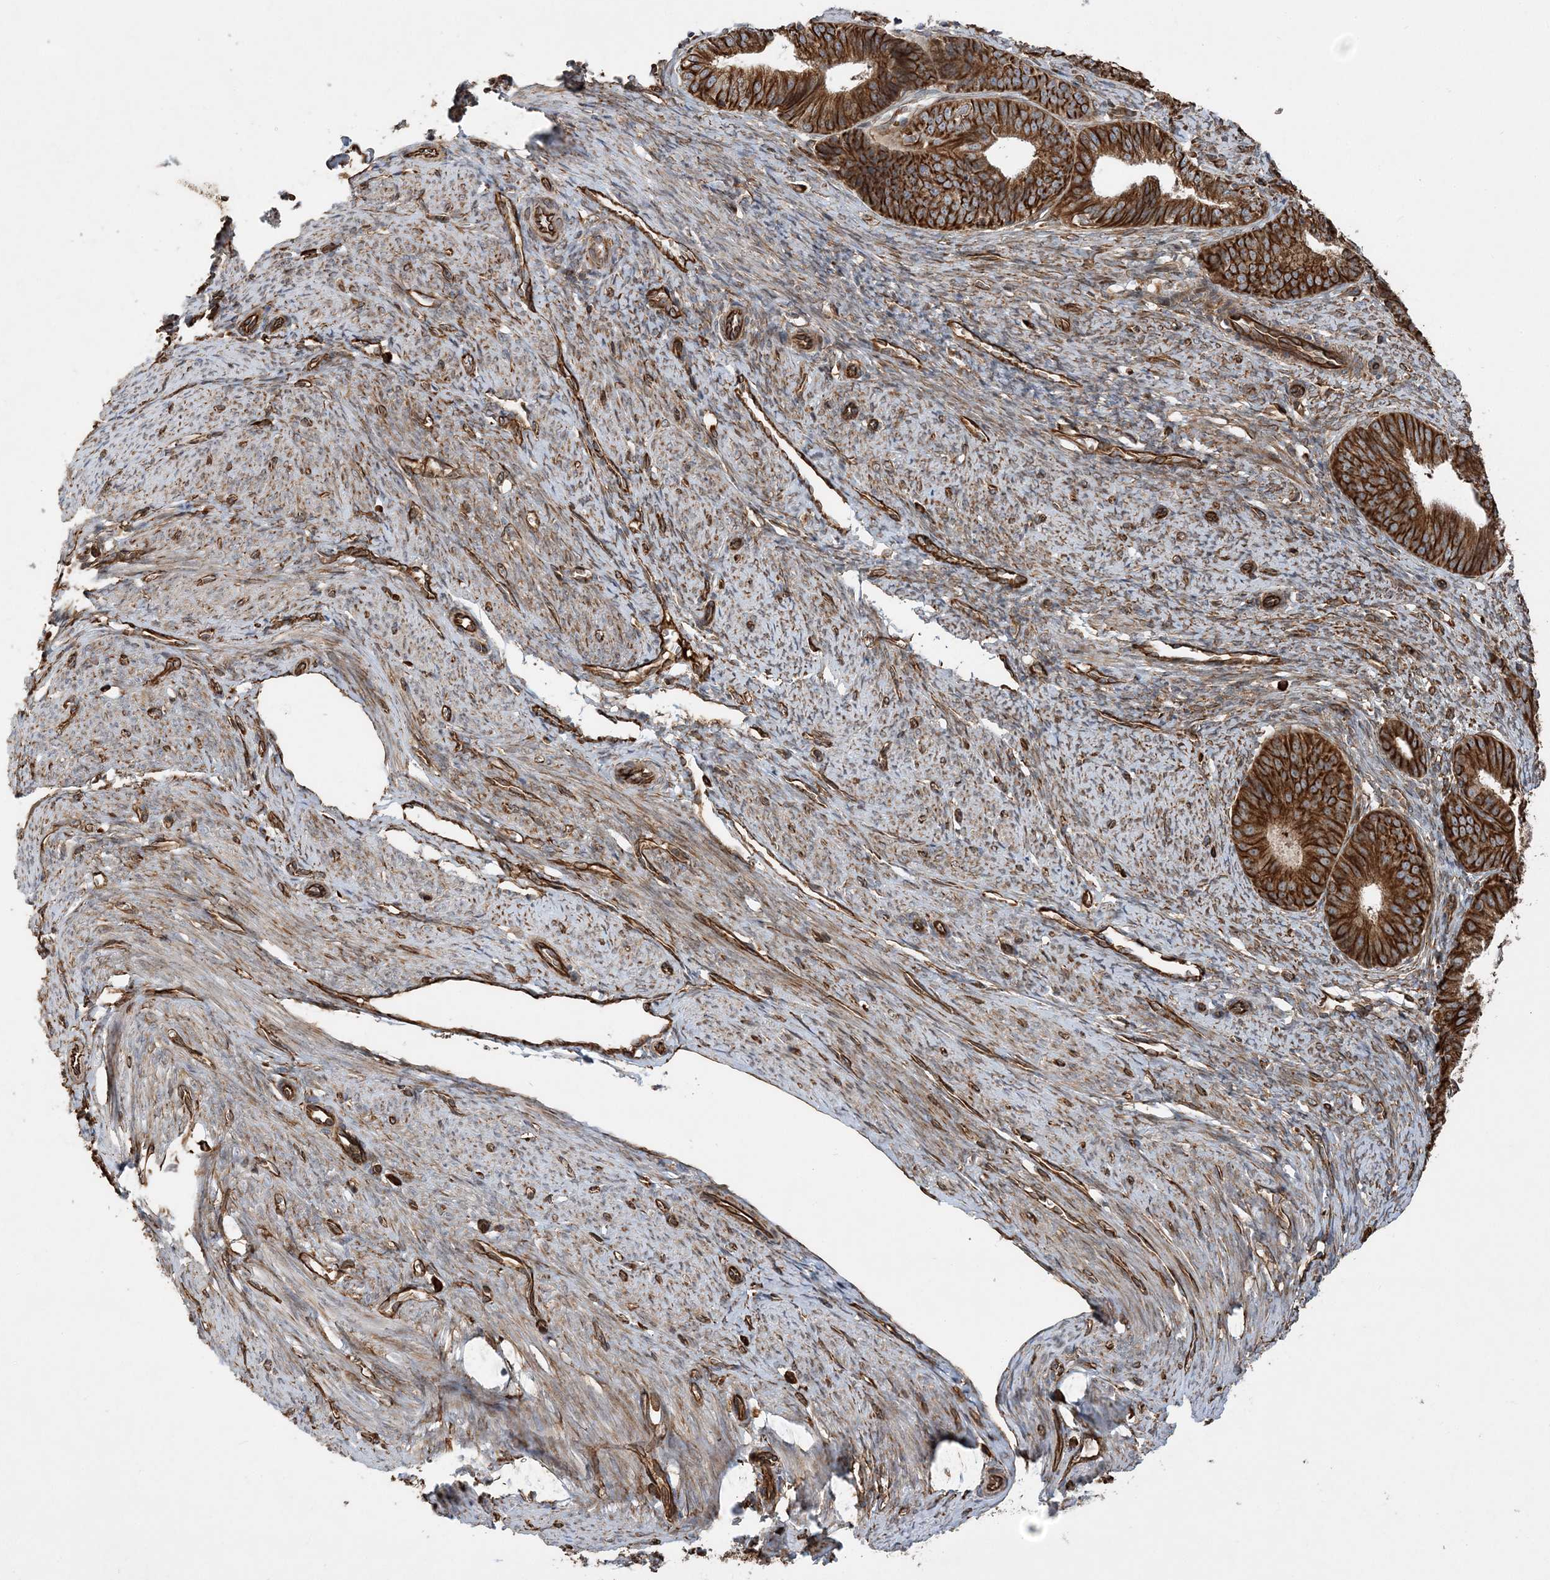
{"staining": {"intensity": "strong", "quantity": ">75%", "location": "cytoplasmic/membranous"}, "tissue": "endometrial cancer", "cell_type": "Tumor cells", "image_type": "cancer", "snomed": [{"axis": "morphology", "description": "Adenocarcinoma, NOS"}, {"axis": "topography", "description": "Endometrium"}], "caption": "Endometrial cancer tissue shows strong cytoplasmic/membranous positivity in approximately >75% of tumor cells", "gene": "FAM114A2", "patient": {"sex": "female", "age": 51}}